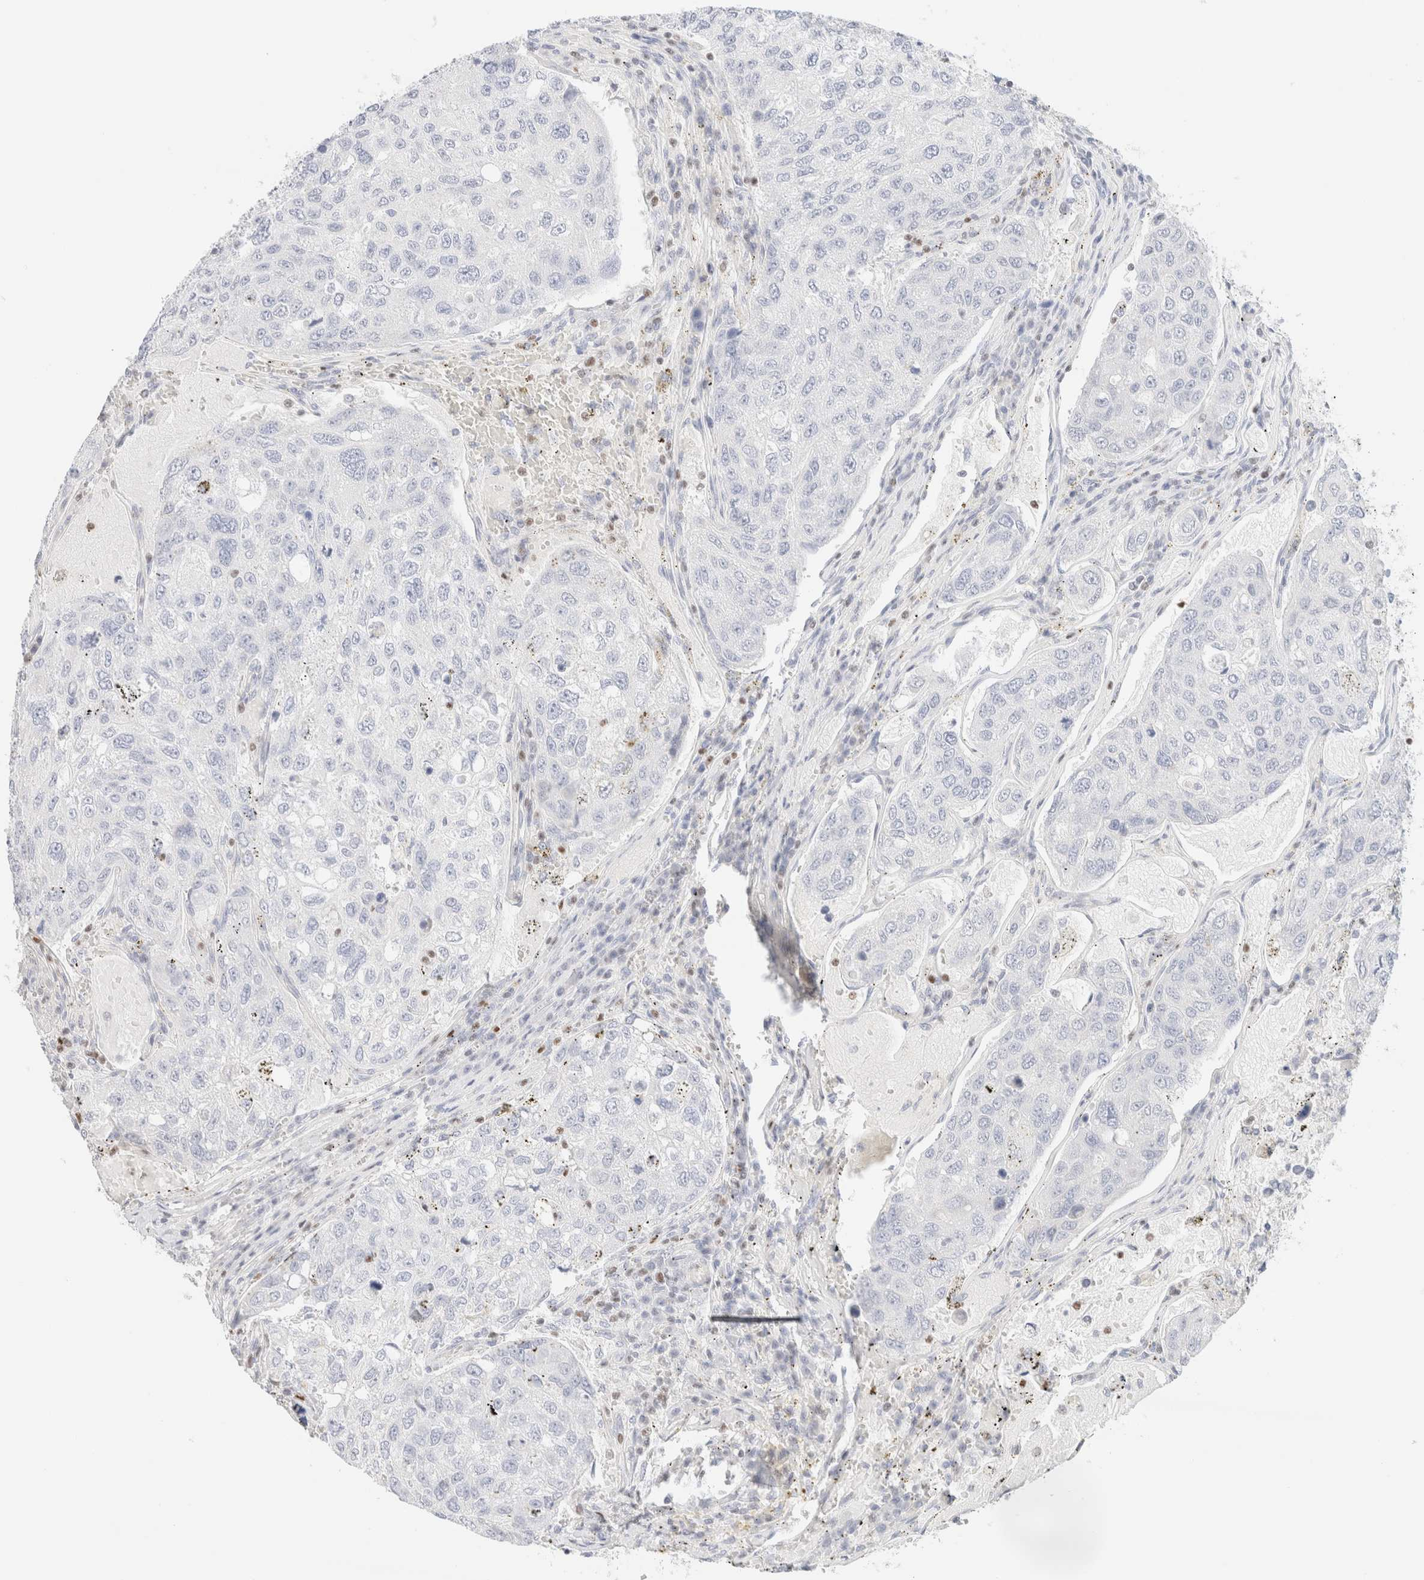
{"staining": {"intensity": "negative", "quantity": "none", "location": "none"}, "tissue": "urothelial cancer", "cell_type": "Tumor cells", "image_type": "cancer", "snomed": [{"axis": "morphology", "description": "Urothelial carcinoma, High grade"}, {"axis": "topography", "description": "Lymph node"}, {"axis": "topography", "description": "Urinary bladder"}], "caption": "IHC of urothelial cancer exhibits no staining in tumor cells.", "gene": "IKZF3", "patient": {"sex": "male", "age": 51}}